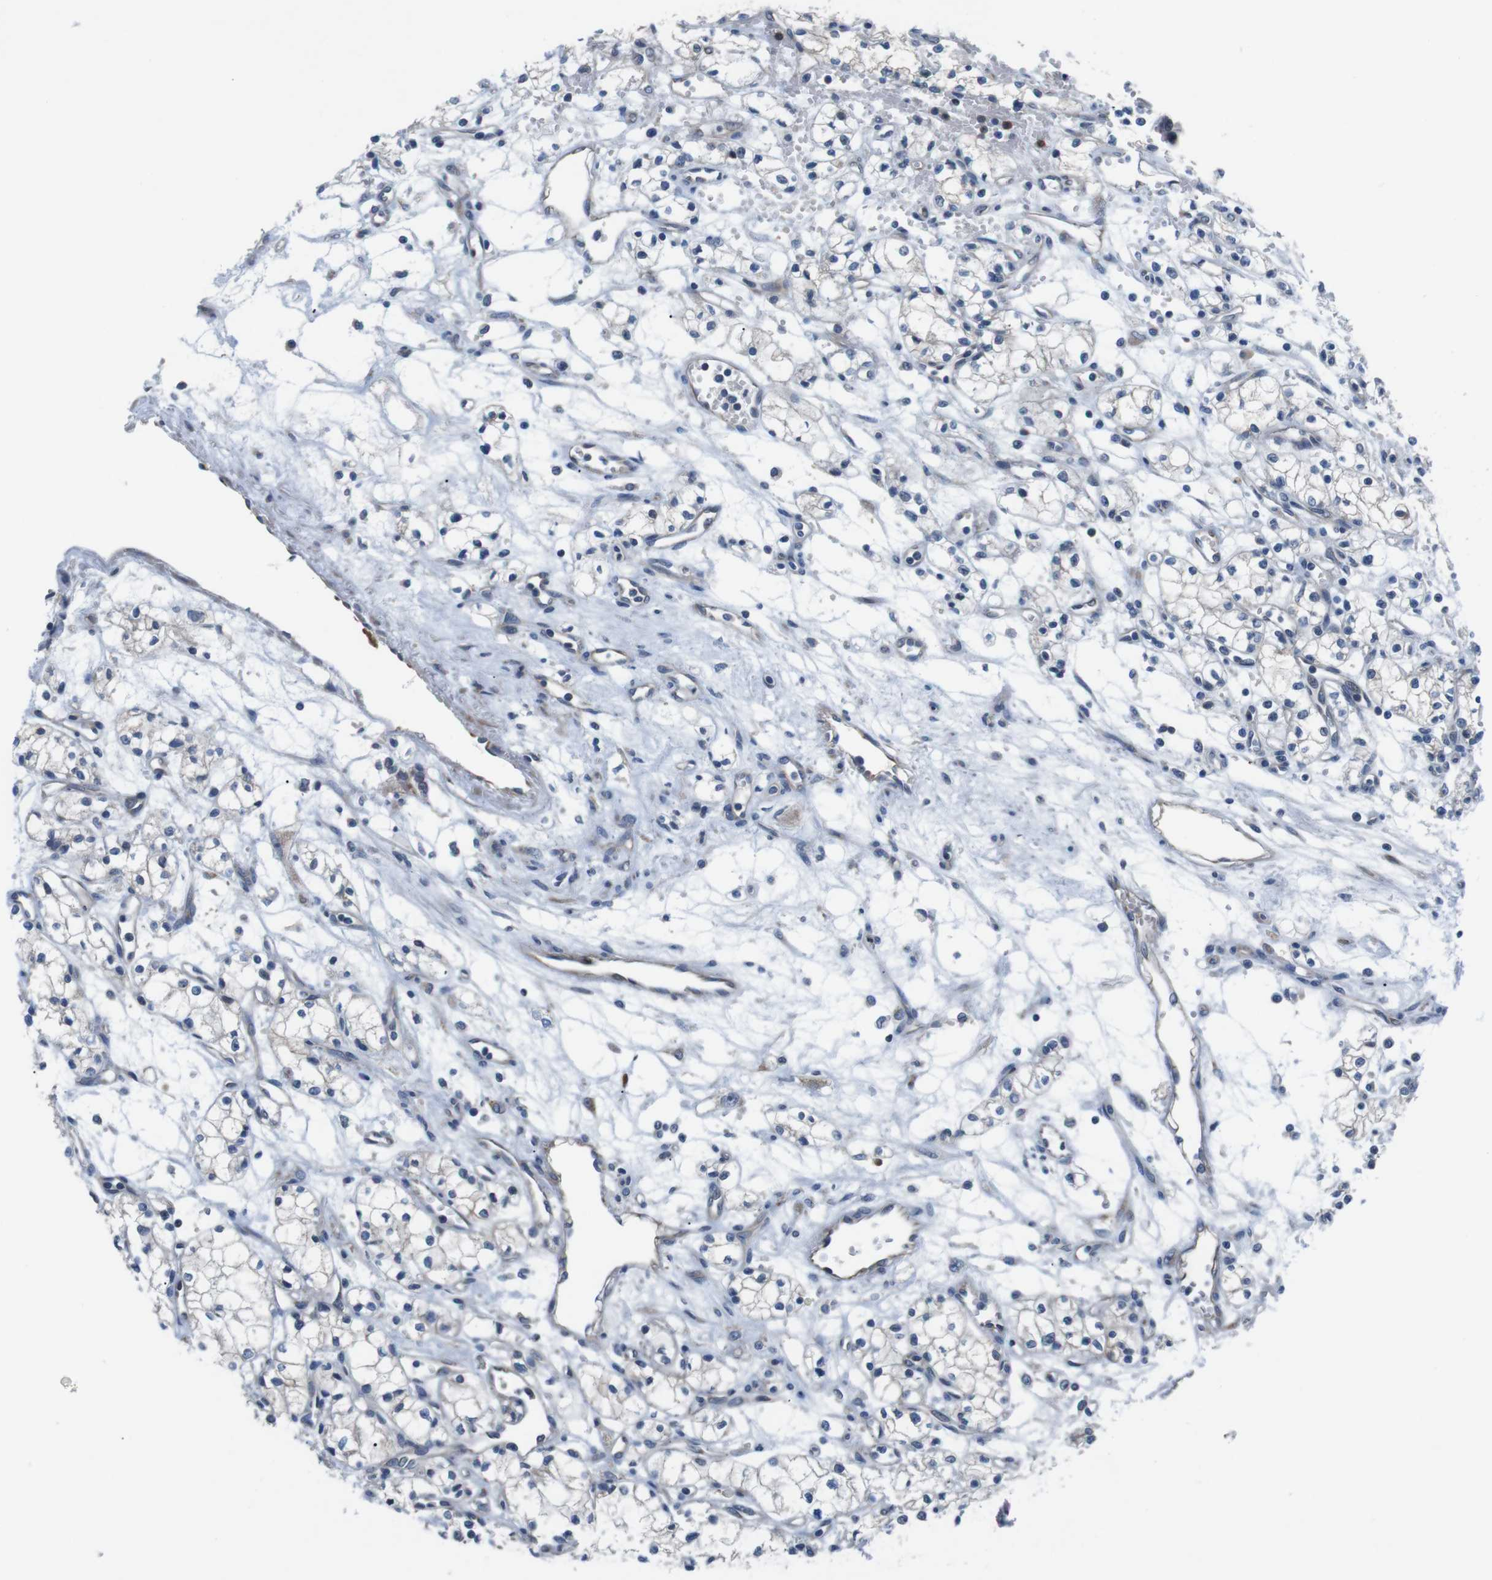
{"staining": {"intensity": "negative", "quantity": "none", "location": "none"}, "tissue": "renal cancer", "cell_type": "Tumor cells", "image_type": "cancer", "snomed": [{"axis": "morphology", "description": "Normal tissue, NOS"}, {"axis": "morphology", "description": "Adenocarcinoma, NOS"}, {"axis": "topography", "description": "Kidney"}], "caption": "Tumor cells are negative for brown protein staining in renal cancer (adenocarcinoma).", "gene": "JAK1", "patient": {"sex": "male", "age": 59}}